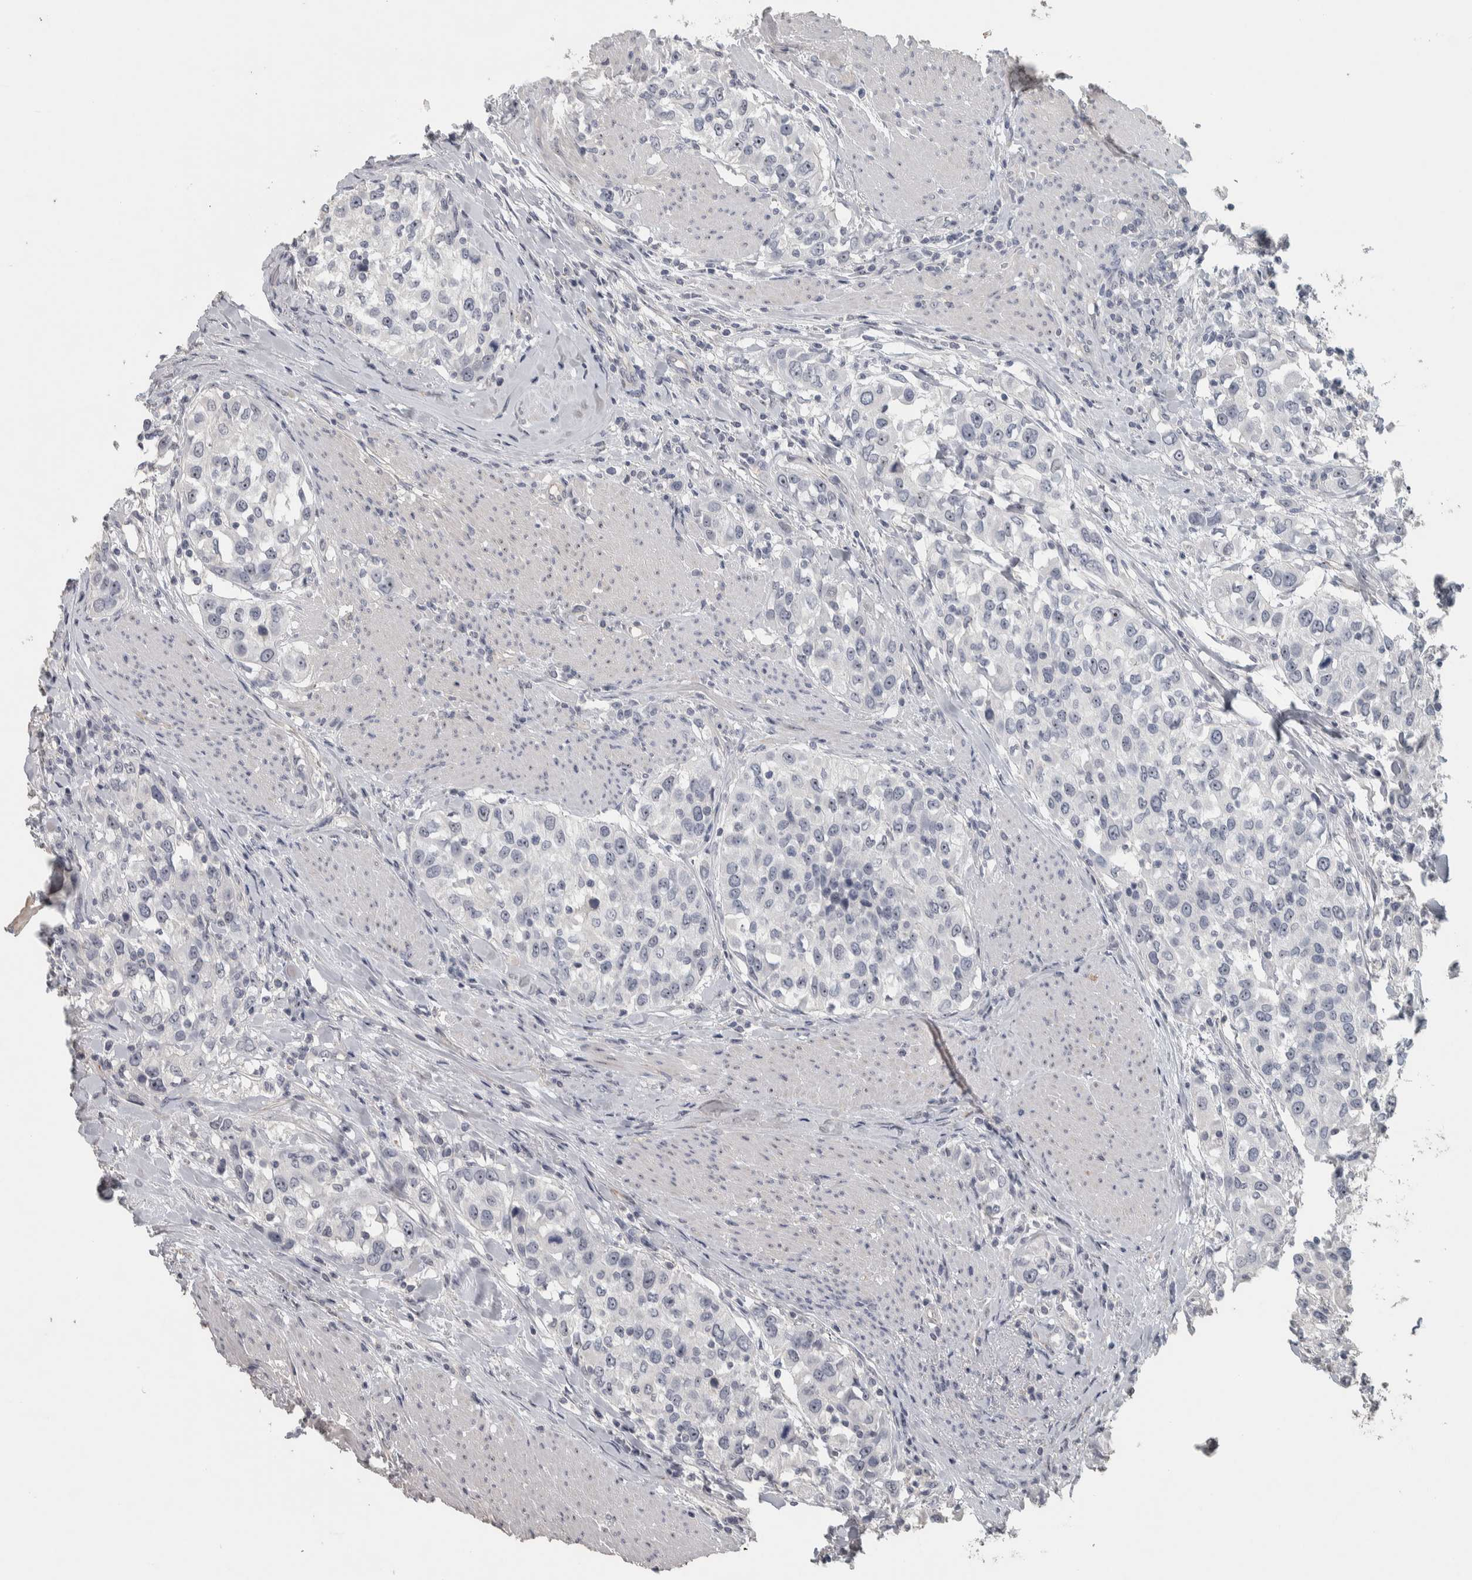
{"staining": {"intensity": "negative", "quantity": "none", "location": "none"}, "tissue": "urothelial cancer", "cell_type": "Tumor cells", "image_type": "cancer", "snomed": [{"axis": "morphology", "description": "Urothelial carcinoma, High grade"}, {"axis": "topography", "description": "Urinary bladder"}], "caption": "Tumor cells show no significant protein expression in urothelial cancer.", "gene": "DCAF10", "patient": {"sex": "female", "age": 80}}